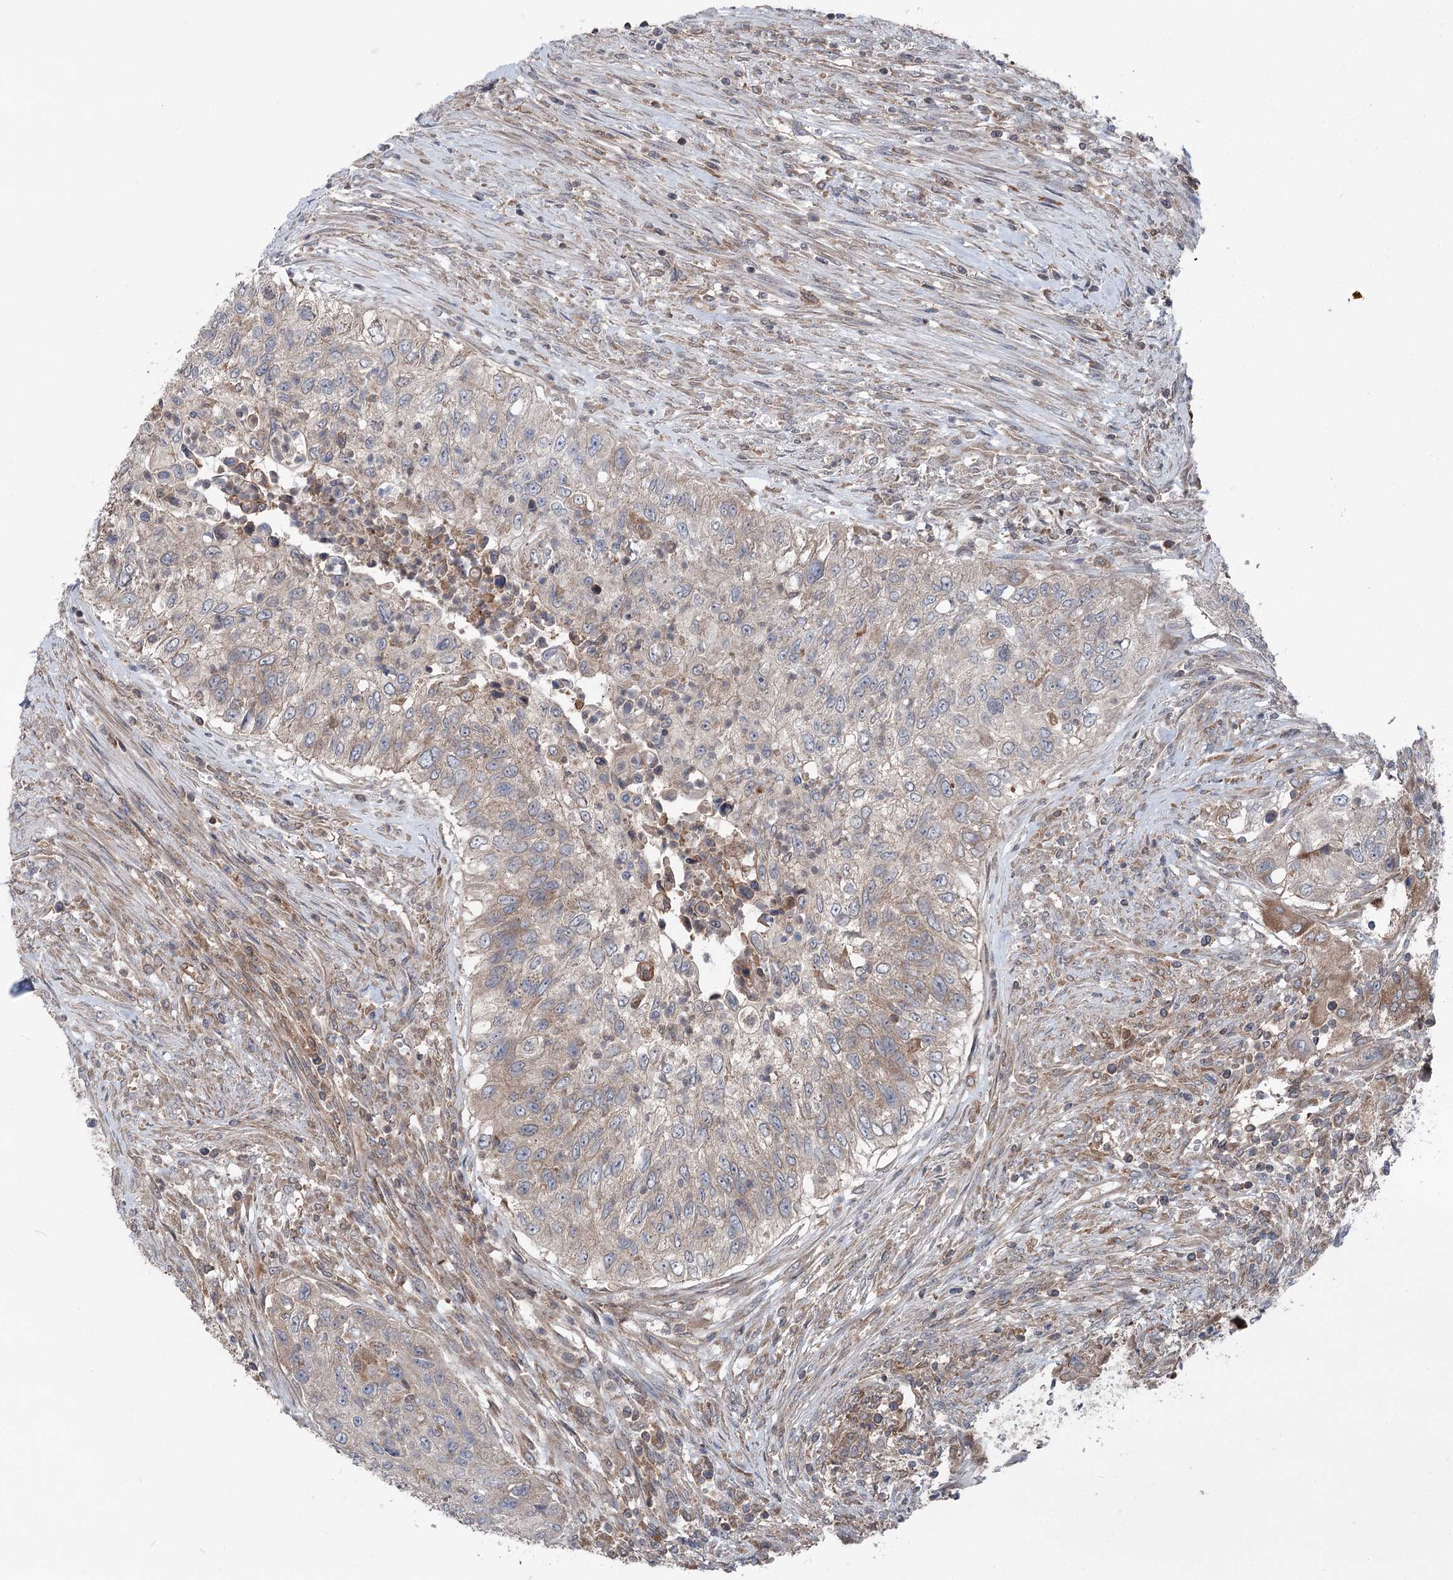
{"staining": {"intensity": "negative", "quantity": "none", "location": "none"}, "tissue": "urothelial cancer", "cell_type": "Tumor cells", "image_type": "cancer", "snomed": [{"axis": "morphology", "description": "Urothelial carcinoma, High grade"}, {"axis": "topography", "description": "Urinary bladder"}], "caption": "High power microscopy micrograph of an immunohistochemistry (IHC) photomicrograph of urothelial carcinoma (high-grade), revealing no significant staining in tumor cells.", "gene": "PPP1R21", "patient": {"sex": "female", "age": 60}}